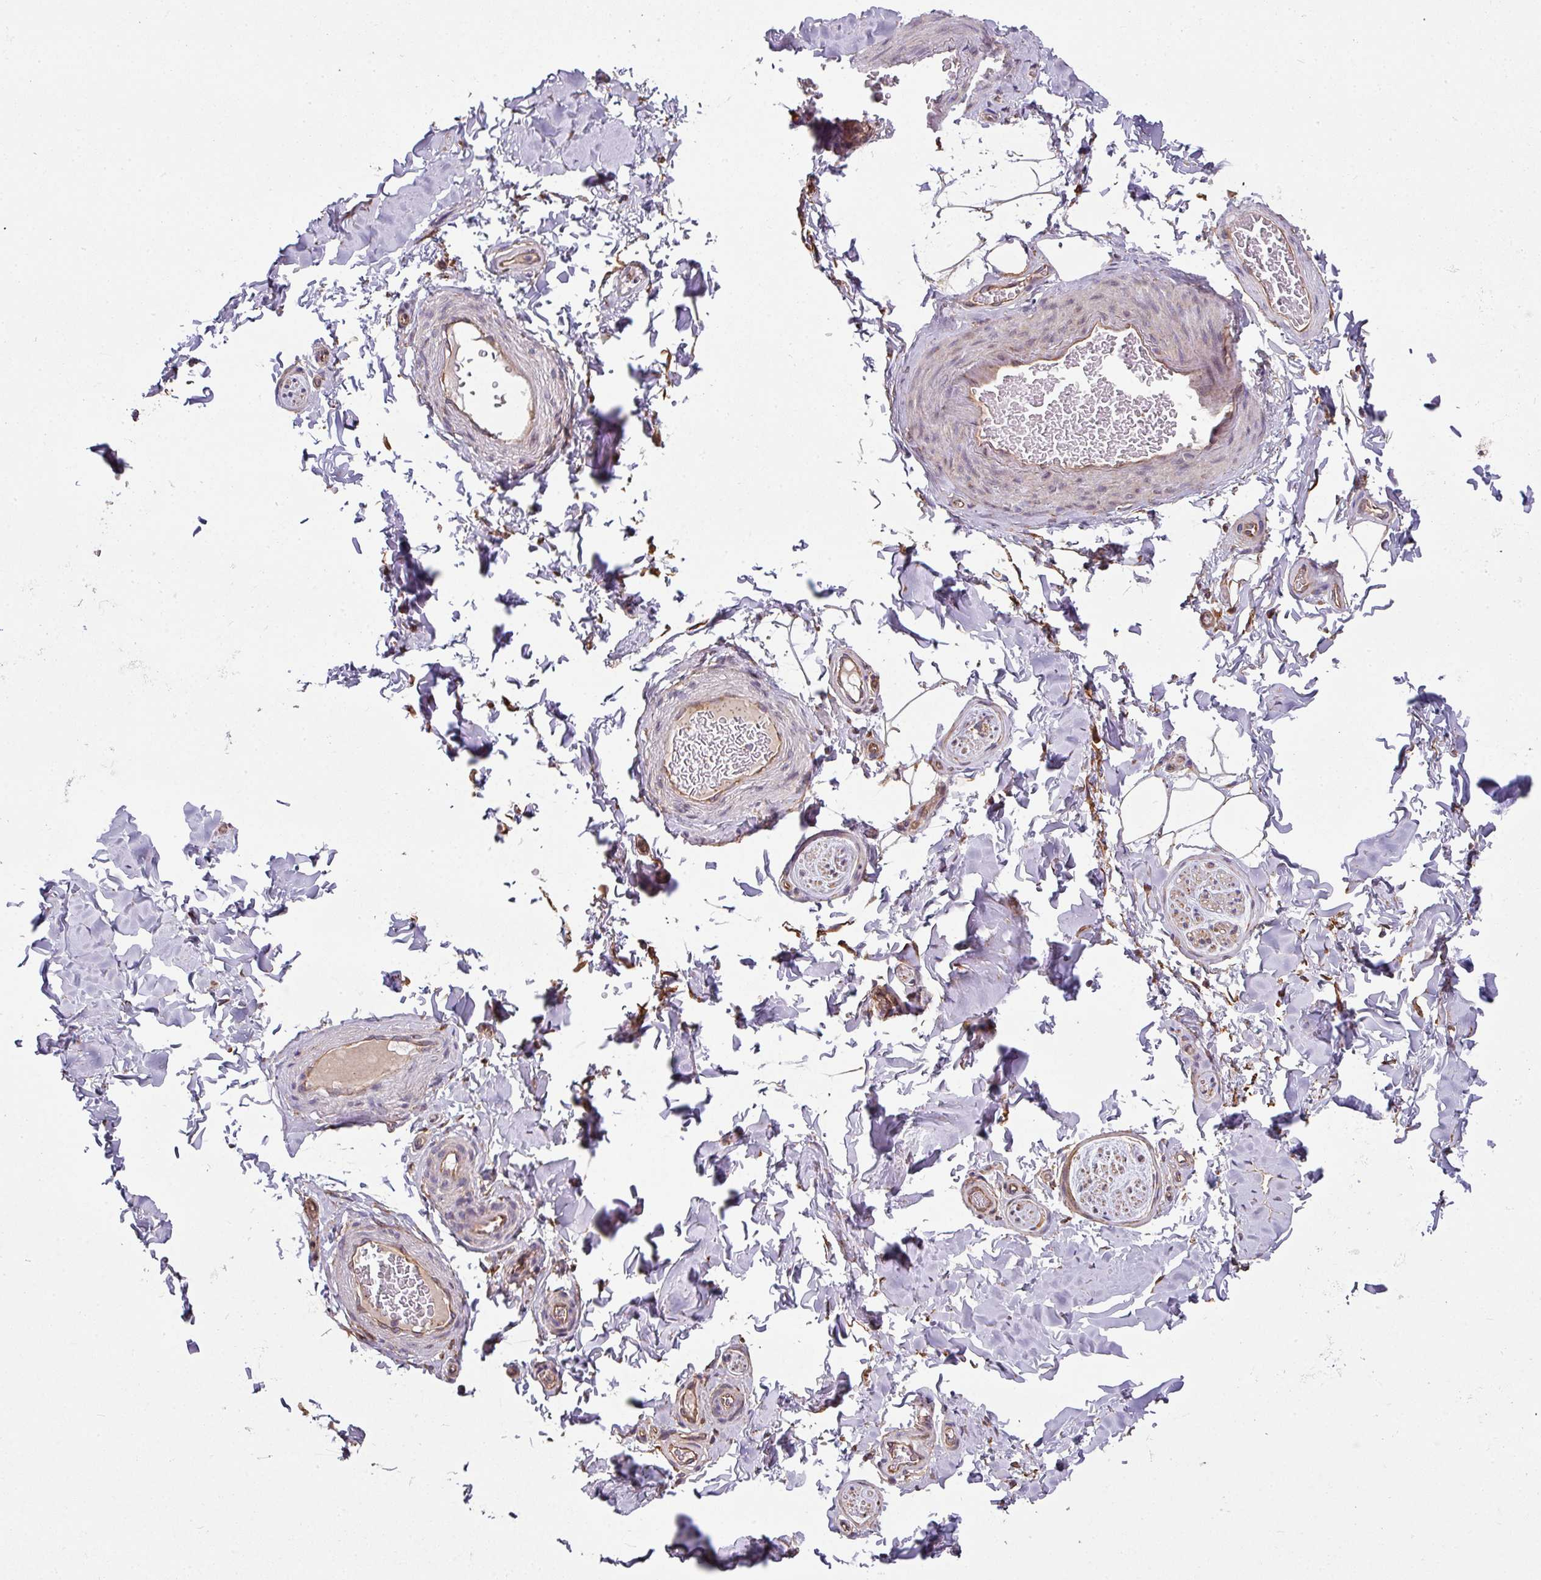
{"staining": {"intensity": "moderate", "quantity": ">75%", "location": "cytoplasmic/membranous"}, "tissue": "adipose tissue", "cell_type": "Adipocytes", "image_type": "normal", "snomed": [{"axis": "morphology", "description": "Normal tissue, NOS"}, {"axis": "topography", "description": "Soft tissue"}, {"axis": "topography", "description": "Adipose tissue"}, {"axis": "topography", "description": "Vascular tissue"}, {"axis": "topography", "description": "Peripheral nerve tissue"}], "caption": "Moderate cytoplasmic/membranous staining is seen in about >75% of adipocytes in benign adipose tissue.", "gene": "FAT4", "patient": {"sex": "male", "age": 46}}